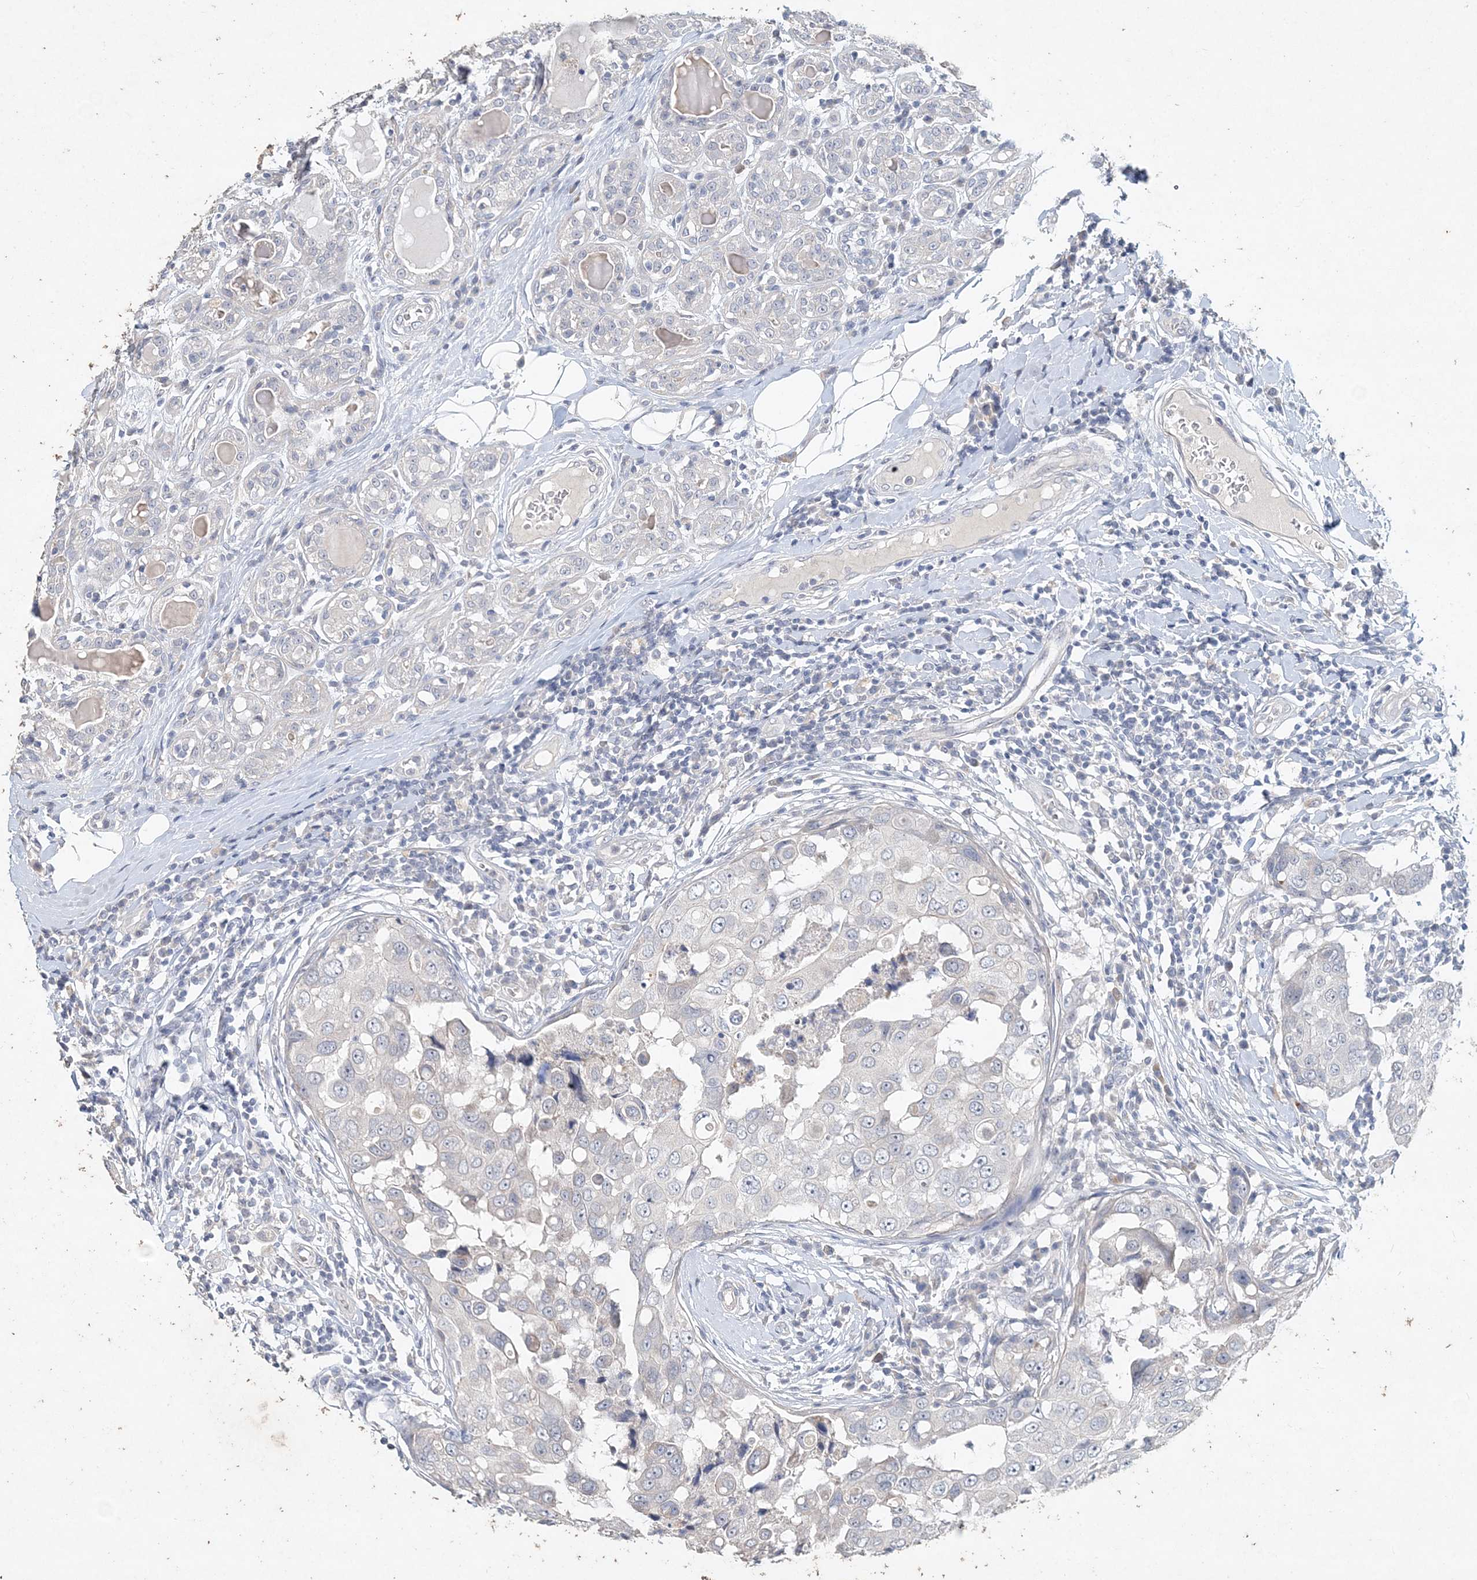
{"staining": {"intensity": "negative", "quantity": "none", "location": "none"}, "tissue": "breast cancer", "cell_type": "Tumor cells", "image_type": "cancer", "snomed": [{"axis": "morphology", "description": "Duct carcinoma"}, {"axis": "topography", "description": "Breast"}], "caption": "DAB (3,3'-diaminobenzidine) immunohistochemical staining of human breast cancer shows no significant staining in tumor cells. (DAB (3,3'-diaminobenzidine) immunohistochemistry visualized using brightfield microscopy, high magnification).", "gene": "DNAH5", "patient": {"sex": "female", "age": 27}}